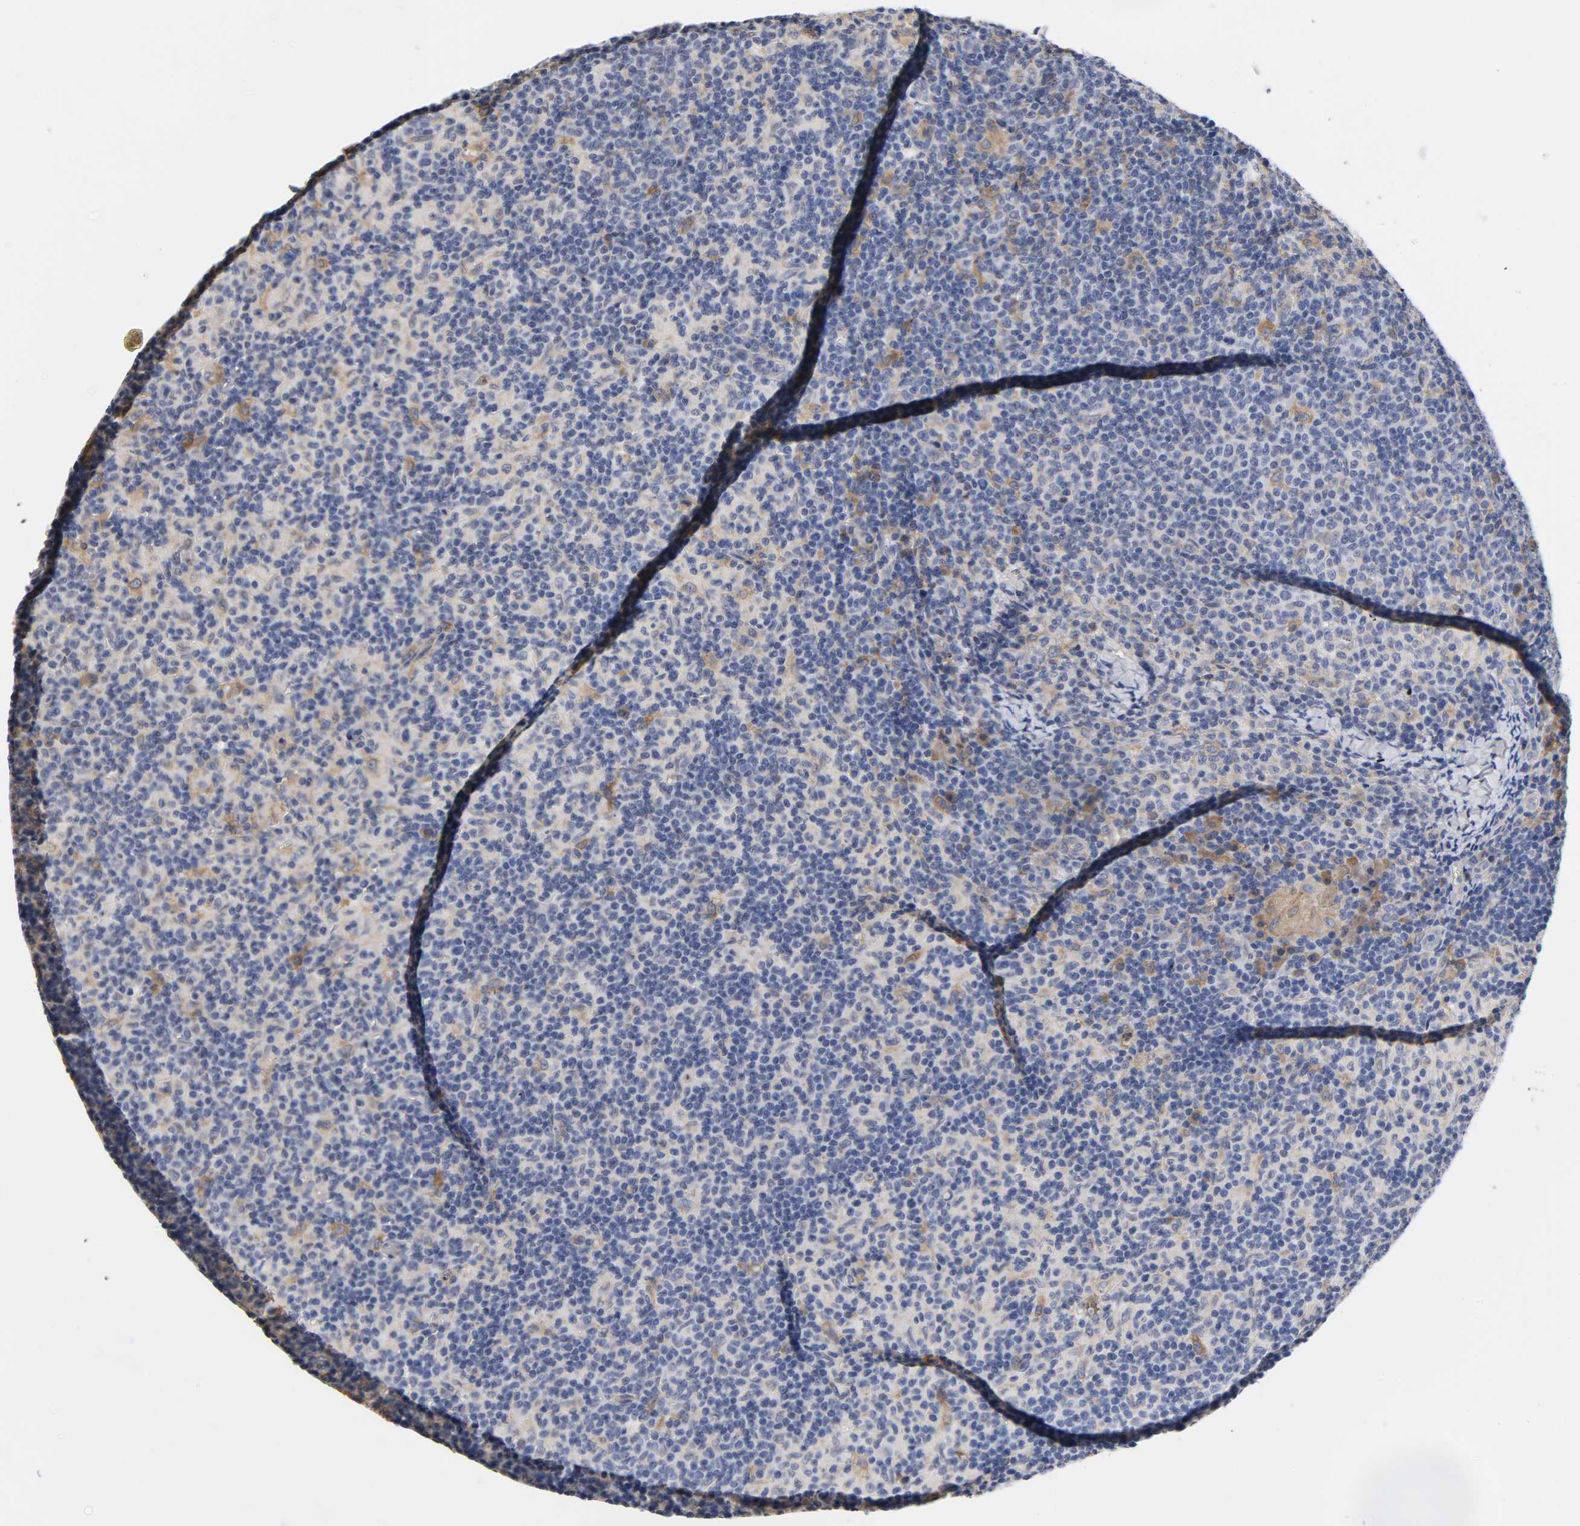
{"staining": {"intensity": "moderate", "quantity": "<25%", "location": "cytoplasmic/membranous"}, "tissue": "lymph node", "cell_type": "Germinal center cells", "image_type": "normal", "snomed": [{"axis": "morphology", "description": "Normal tissue, NOS"}, {"axis": "morphology", "description": "Inflammation, NOS"}, {"axis": "topography", "description": "Lymph node"}], "caption": "Immunohistochemical staining of unremarkable human lymph node demonstrates moderate cytoplasmic/membranous protein staining in about <25% of germinal center cells. The staining was performed using DAB to visualize the protein expression in brown, while the nuclei were stained in blue with hematoxylin (Magnification: 20x).", "gene": "HCK", "patient": {"sex": "male", "age": 55}}